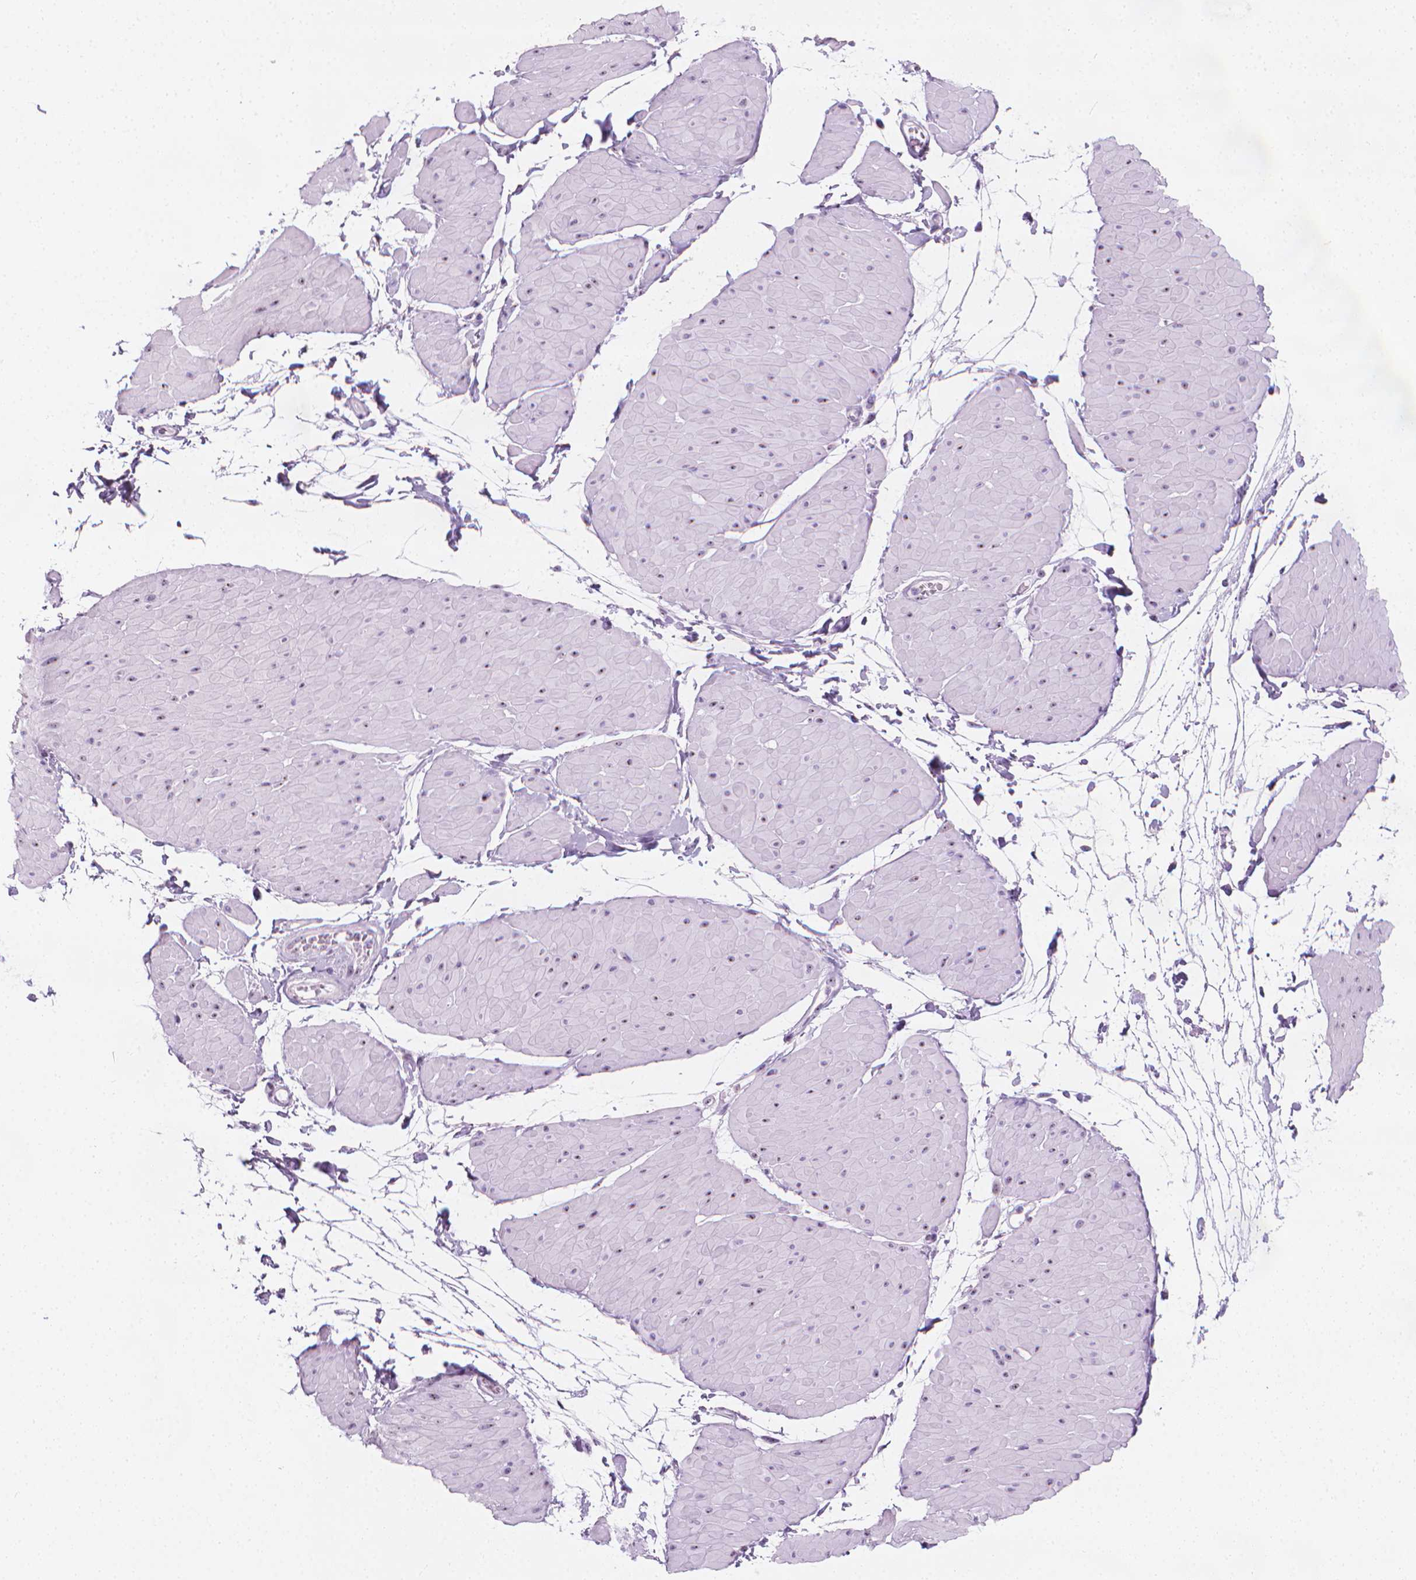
{"staining": {"intensity": "negative", "quantity": "none", "location": "none"}, "tissue": "adipose tissue", "cell_type": "Adipocytes", "image_type": "normal", "snomed": [{"axis": "morphology", "description": "Normal tissue, NOS"}, {"axis": "topography", "description": "Smooth muscle"}, {"axis": "topography", "description": "Peripheral nerve tissue"}], "caption": "Immunohistochemical staining of benign adipose tissue exhibits no significant expression in adipocytes.", "gene": "NOL7", "patient": {"sex": "male", "age": 58}}